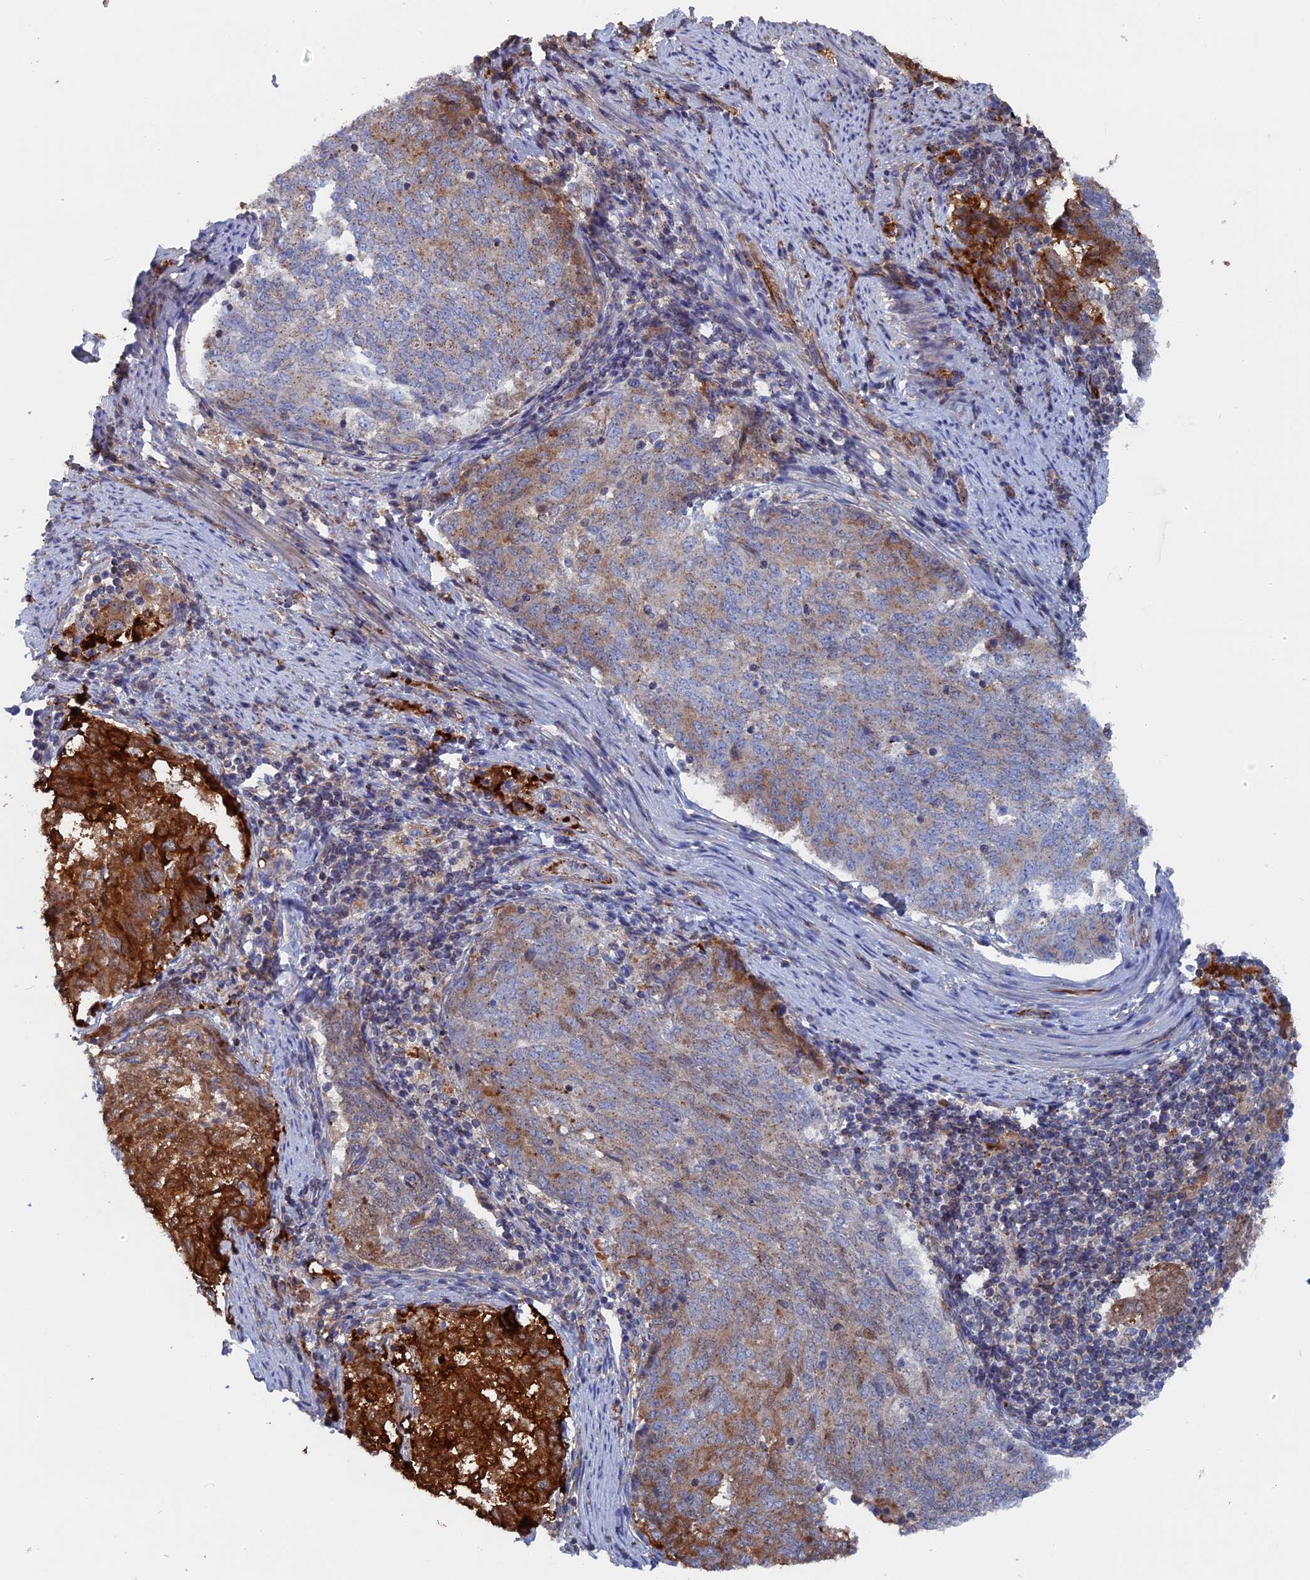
{"staining": {"intensity": "moderate", "quantity": "<25%", "location": "cytoplasmic/membranous"}, "tissue": "endometrial cancer", "cell_type": "Tumor cells", "image_type": "cancer", "snomed": [{"axis": "morphology", "description": "Adenocarcinoma, NOS"}, {"axis": "topography", "description": "Endometrium"}], "caption": "Immunohistochemical staining of human adenocarcinoma (endometrial) shows moderate cytoplasmic/membranous protein expression in approximately <25% of tumor cells.", "gene": "SMG9", "patient": {"sex": "female", "age": 80}}